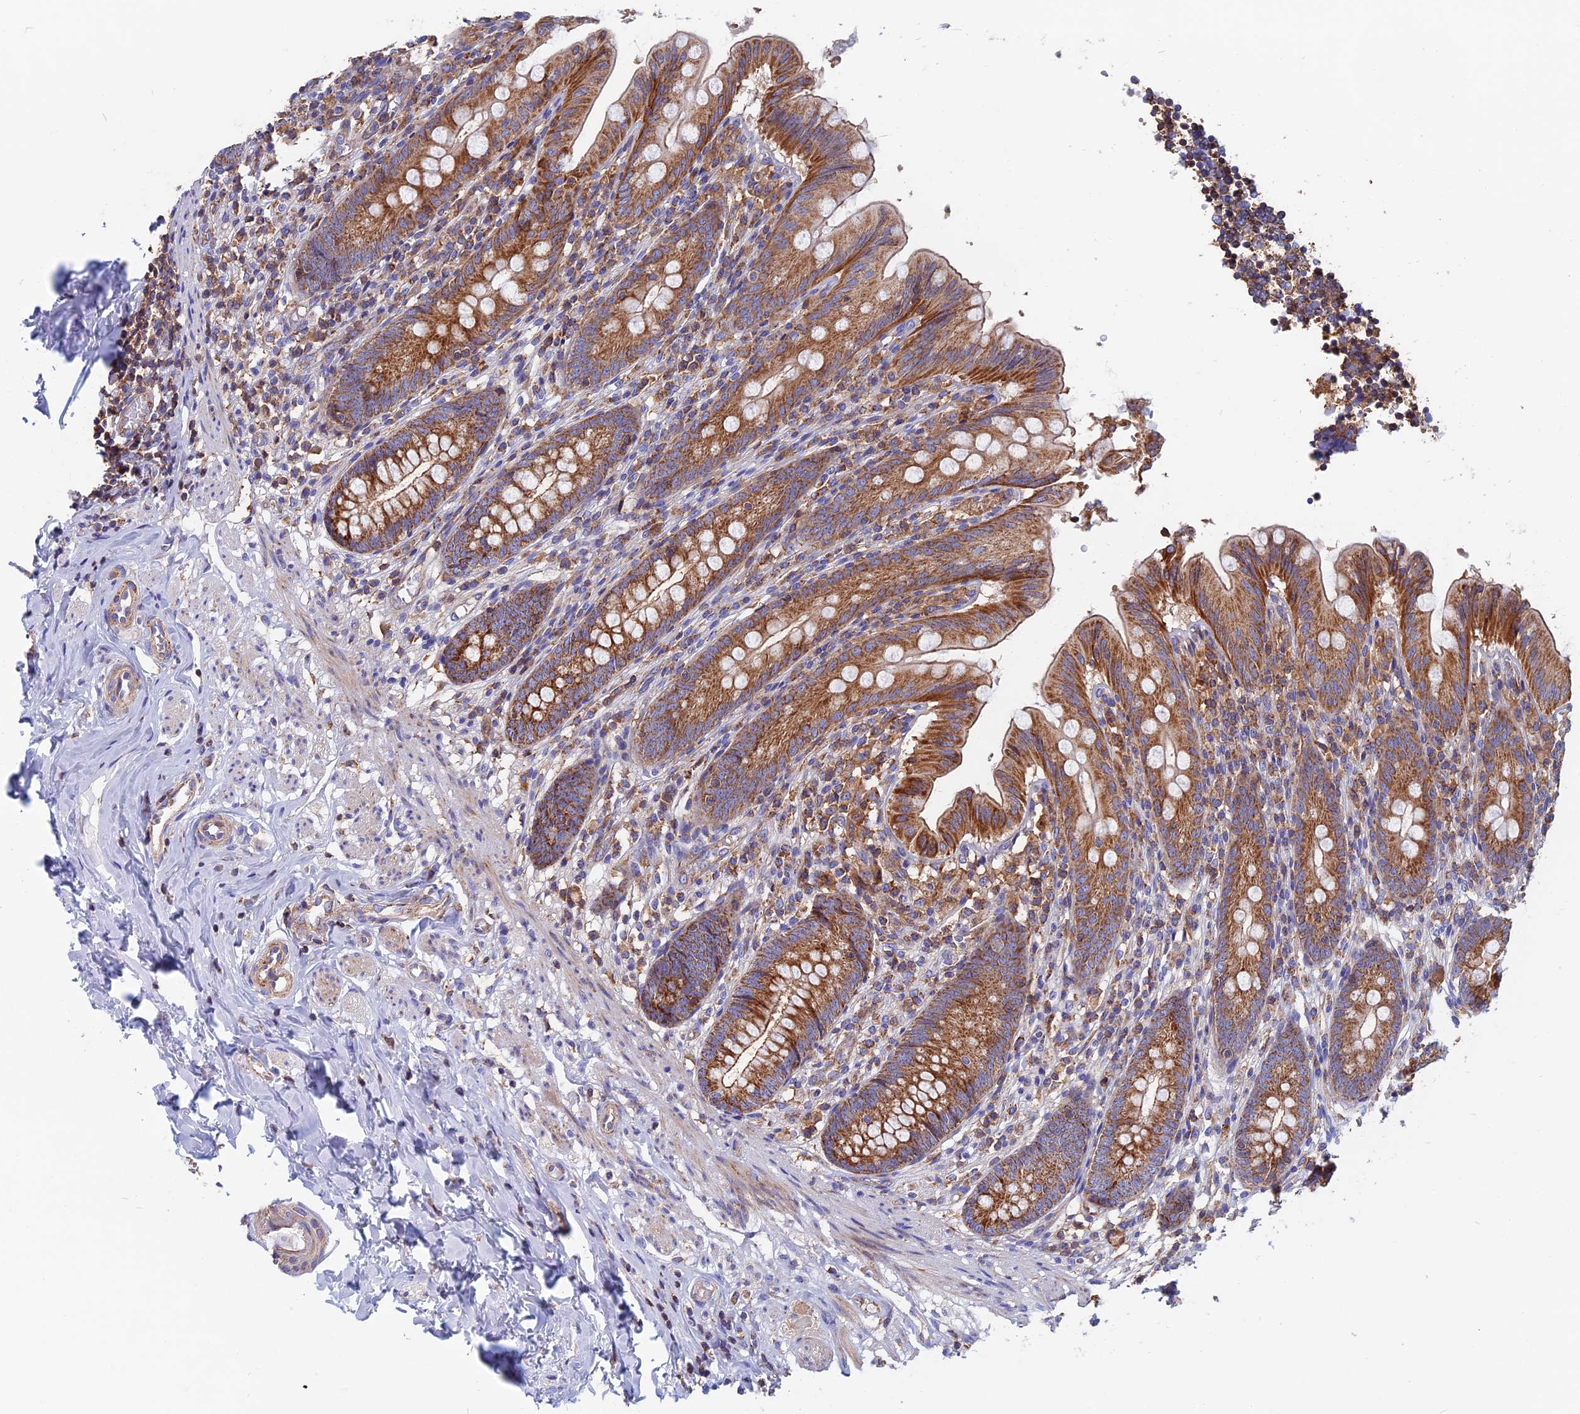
{"staining": {"intensity": "moderate", "quantity": ">75%", "location": "cytoplasmic/membranous"}, "tissue": "appendix", "cell_type": "Glandular cells", "image_type": "normal", "snomed": [{"axis": "morphology", "description": "Normal tissue, NOS"}, {"axis": "topography", "description": "Appendix"}], "caption": "Moderate cytoplasmic/membranous protein positivity is seen in approximately >75% of glandular cells in appendix. The staining is performed using DAB (3,3'-diaminobenzidine) brown chromogen to label protein expression. The nuclei are counter-stained blue using hematoxylin.", "gene": "HSD17B8", "patient": {"sex": "male", "age": 55}}